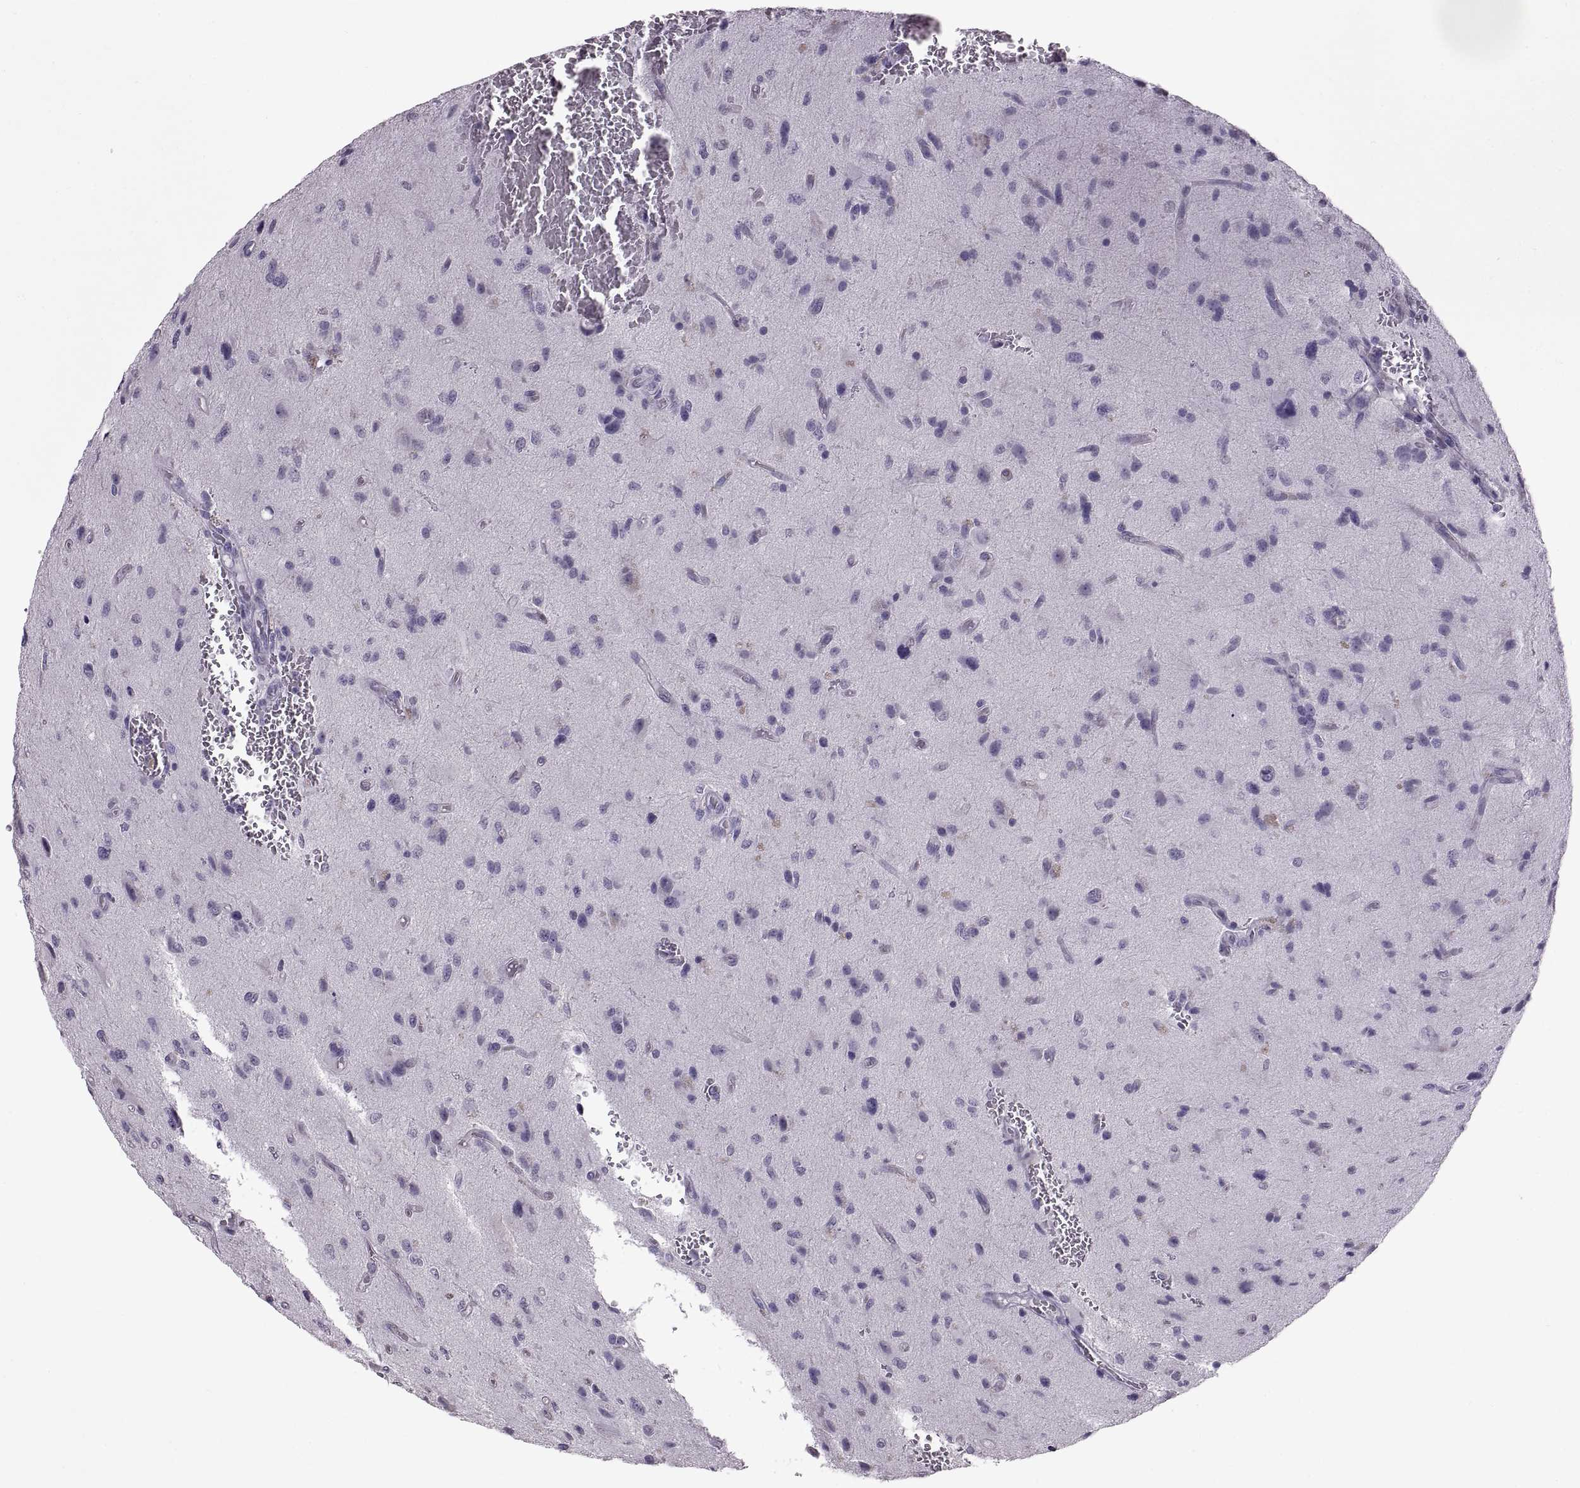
{"staining": {"intensity": "negative", "quantity": "none", "location": "none"}, "tissue": "glioma", "cell_type": "Tumor cells", "image_type": "cancer", "snomed": [{"axis": "morphology", "description": "Glioma, malignant, NOS"}, {"axis": "morphology", "description": "Glioma, malignant, High grade"}, {"axis": "topography", "description": "Brain"}], "caption": "A high-resolution histopathology image shows immunohistochemistry (IHC) staining of high-grade glioma (malignant), which reveals no significant expression in tumor cells.", "gene": "SPACDR", "patient": {"sex": "female", "age": 71}}